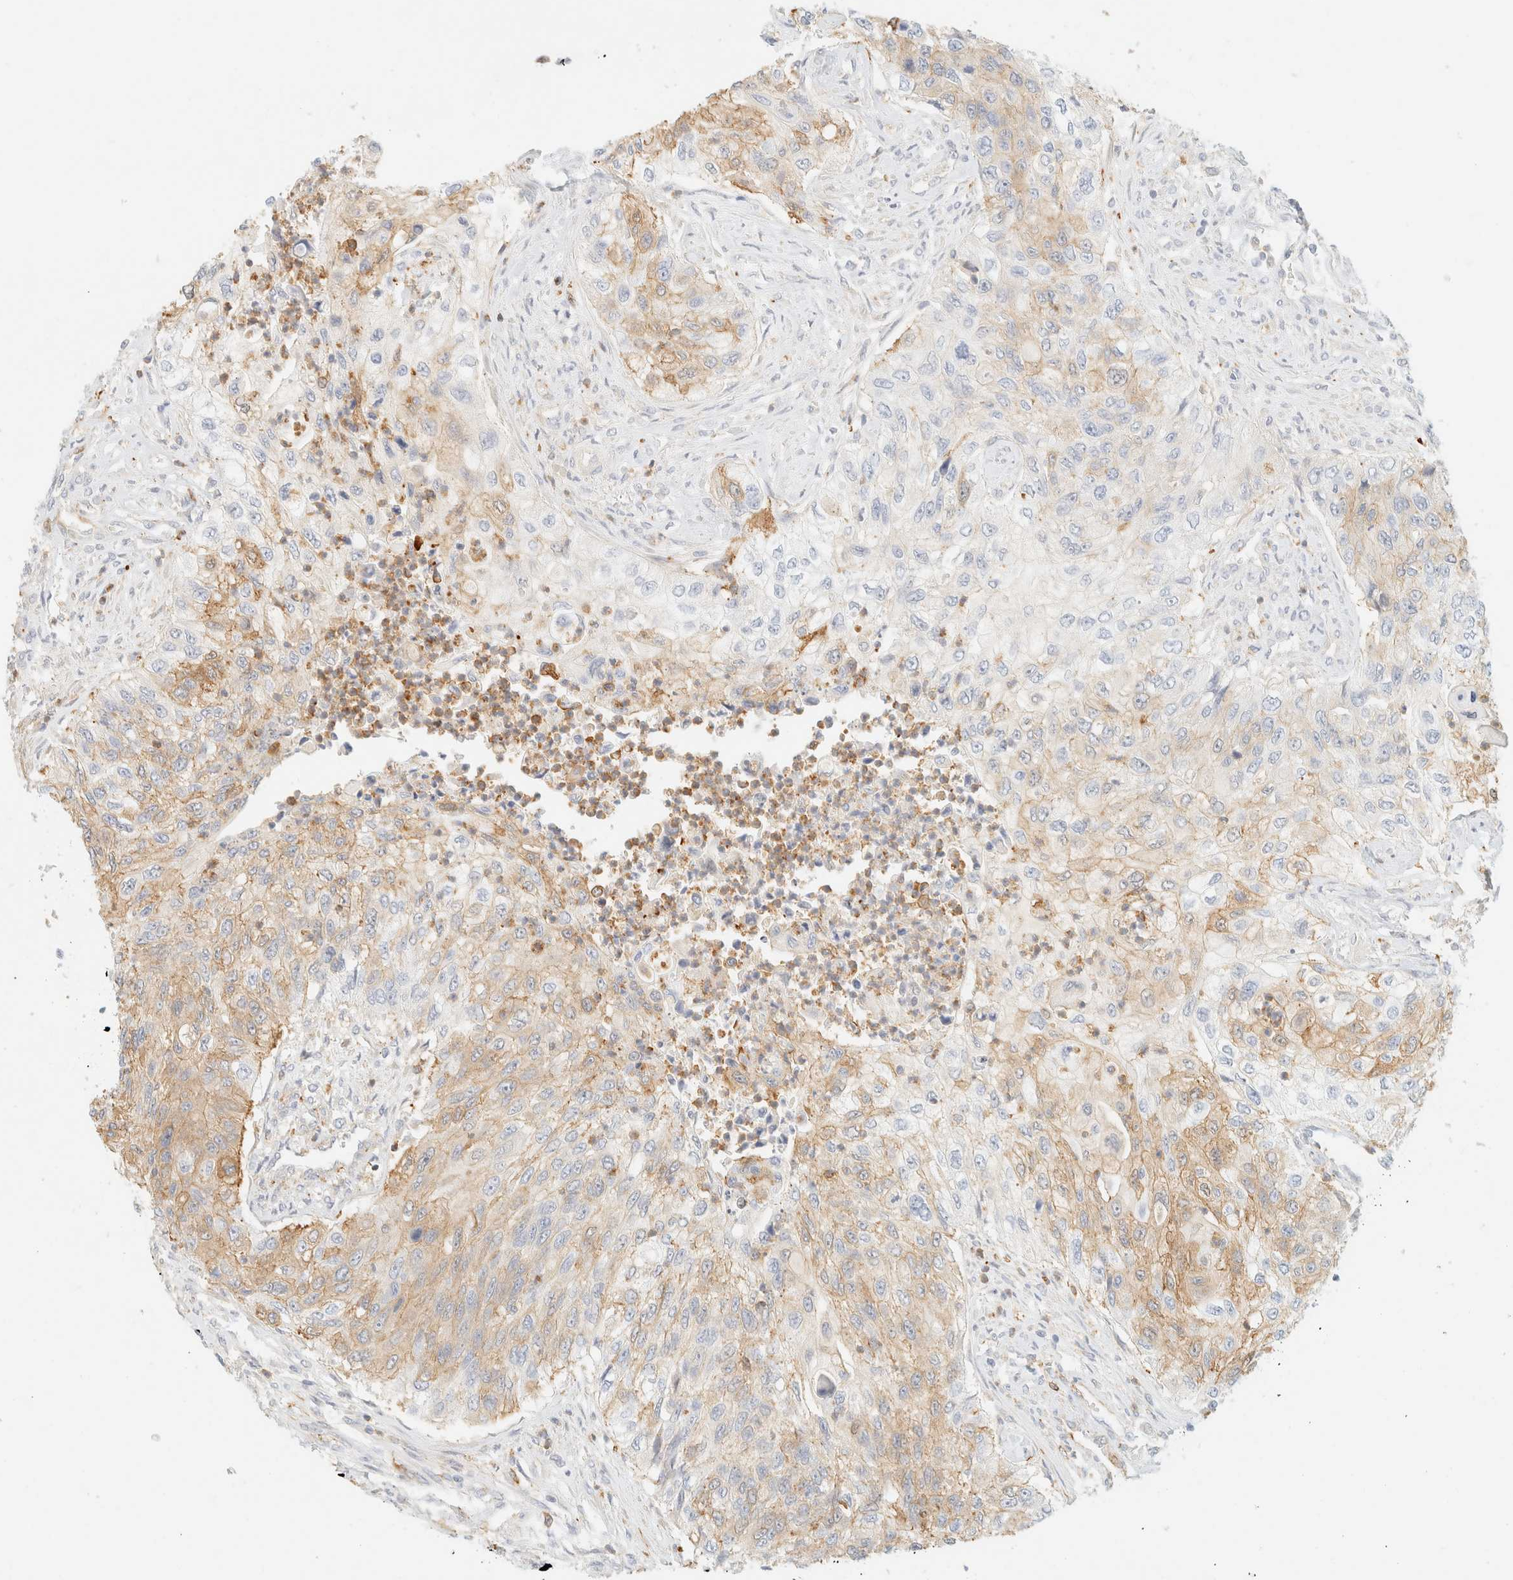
{"staining": {"intensity": "weak", "quantity": "25%-75%", "location": "cytoplasmic/membranous"}, "tissue": "urothelial cancer", "cell_type": "Tumor cells", "image_type": "cancer", "snomed": [{"axis": "morphology", "description": "Urothelial carcinoma, High grade"}, {"axis": "topography", "description": "Urinary bladder"}], "caption": "Urothelial cancer tissue exhibits weak cytoplasmic/membranous positivity in about 25%-75% of tumor cells", "gene": "OTOP2", "patient": {"sex": "female", "age": 60}}